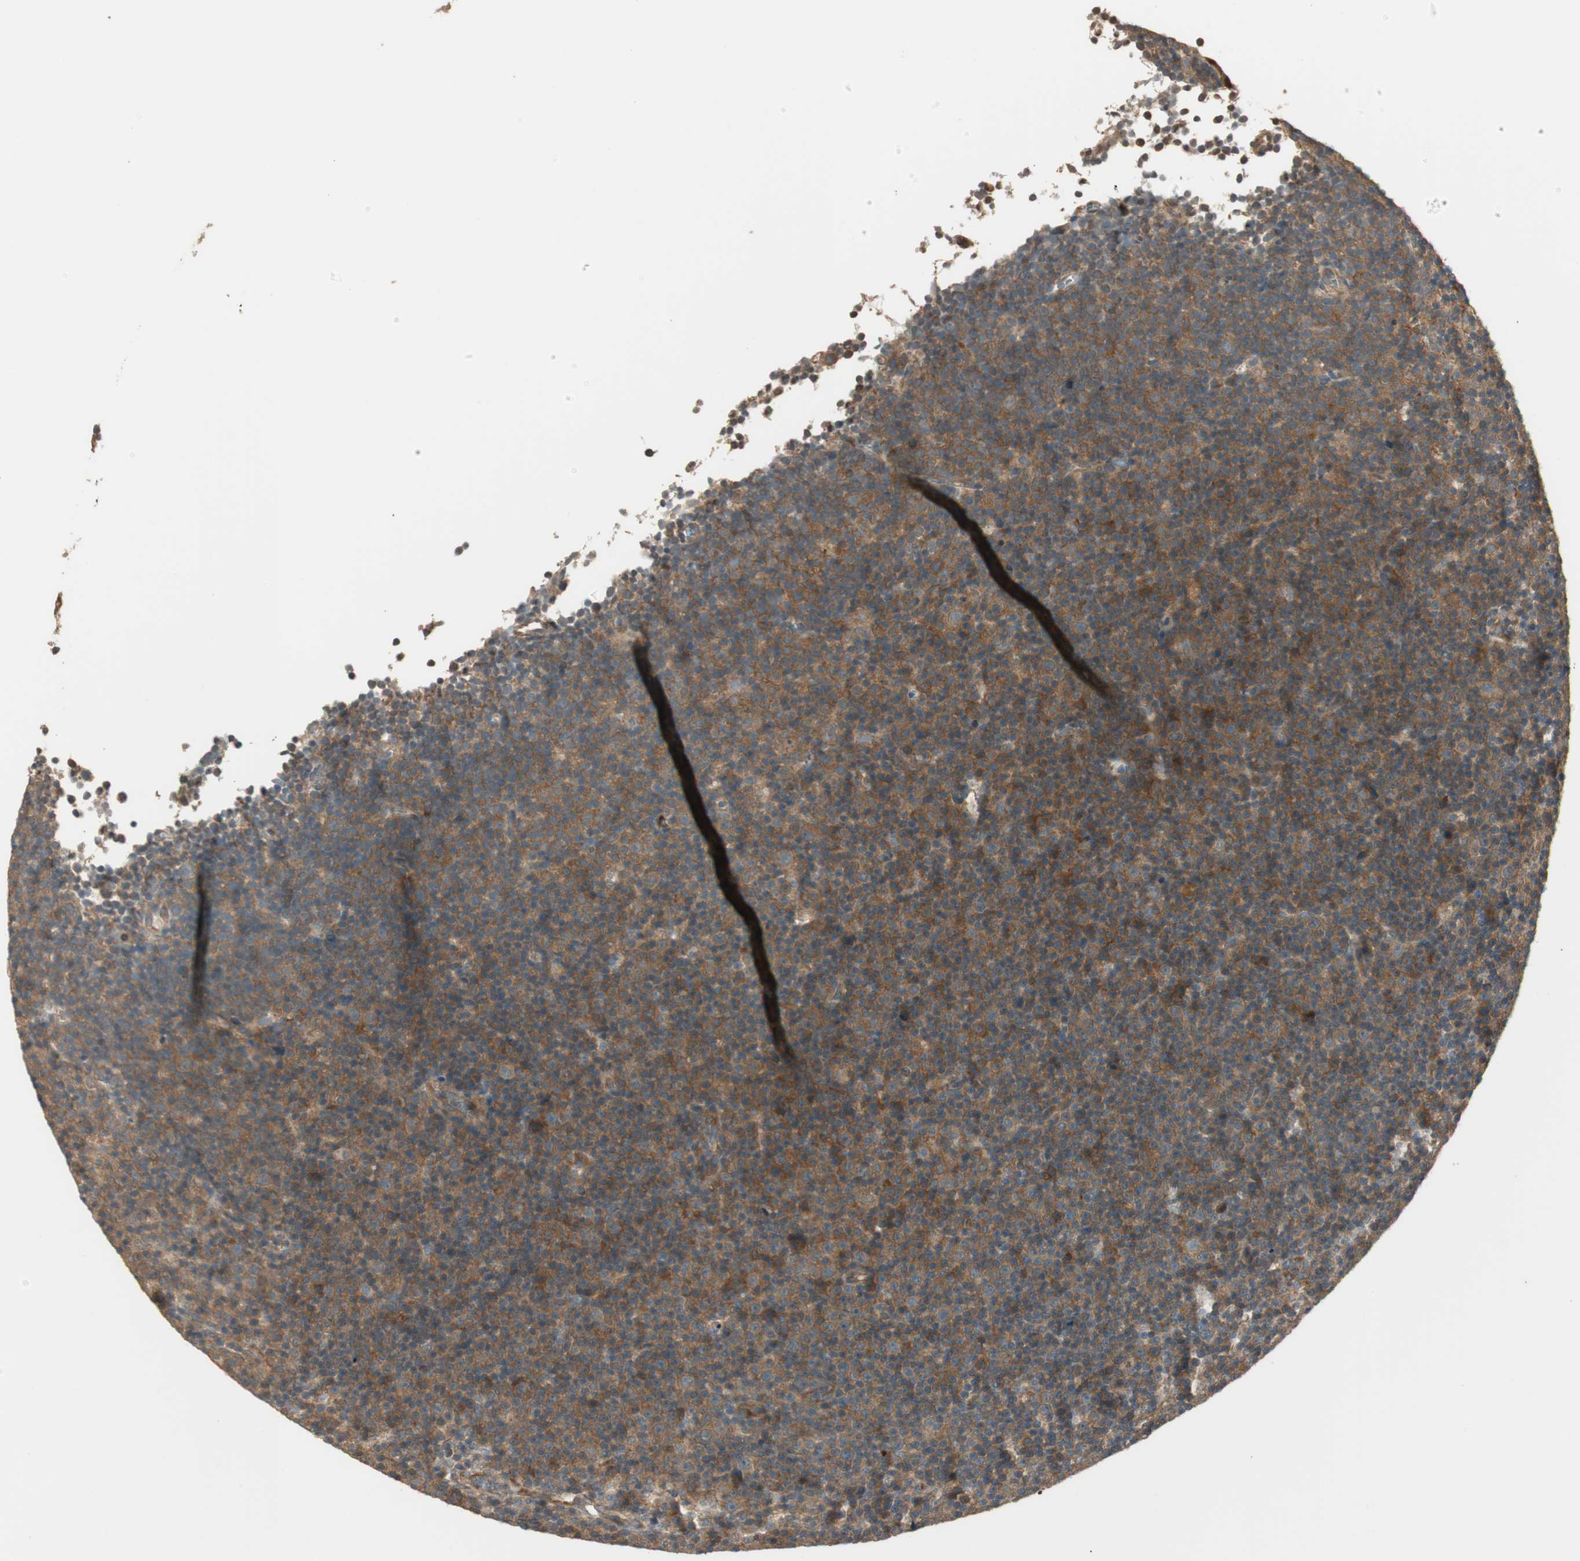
{"staining": {"intensity": "moderate", "quantity": ">75%", "location": "cytoplasmic/membranous"}, "tissue": "lymphoma", "cell_type": "Tumor cells", "image_type": "cancer", "snomed": [{"axis": "morphology", "description": "Malignant lymphoma, non-Hodgkin's type, Low grade"}, {"axis": "topography", "description": "Lymph node"}], "caption": "Lymphoma stained for a protein exhibits moderate cytoplasmic/membranous positivity in tumor cells.", "gene": "PFDN5", "patient": {"sex": "female", "age": 67}}